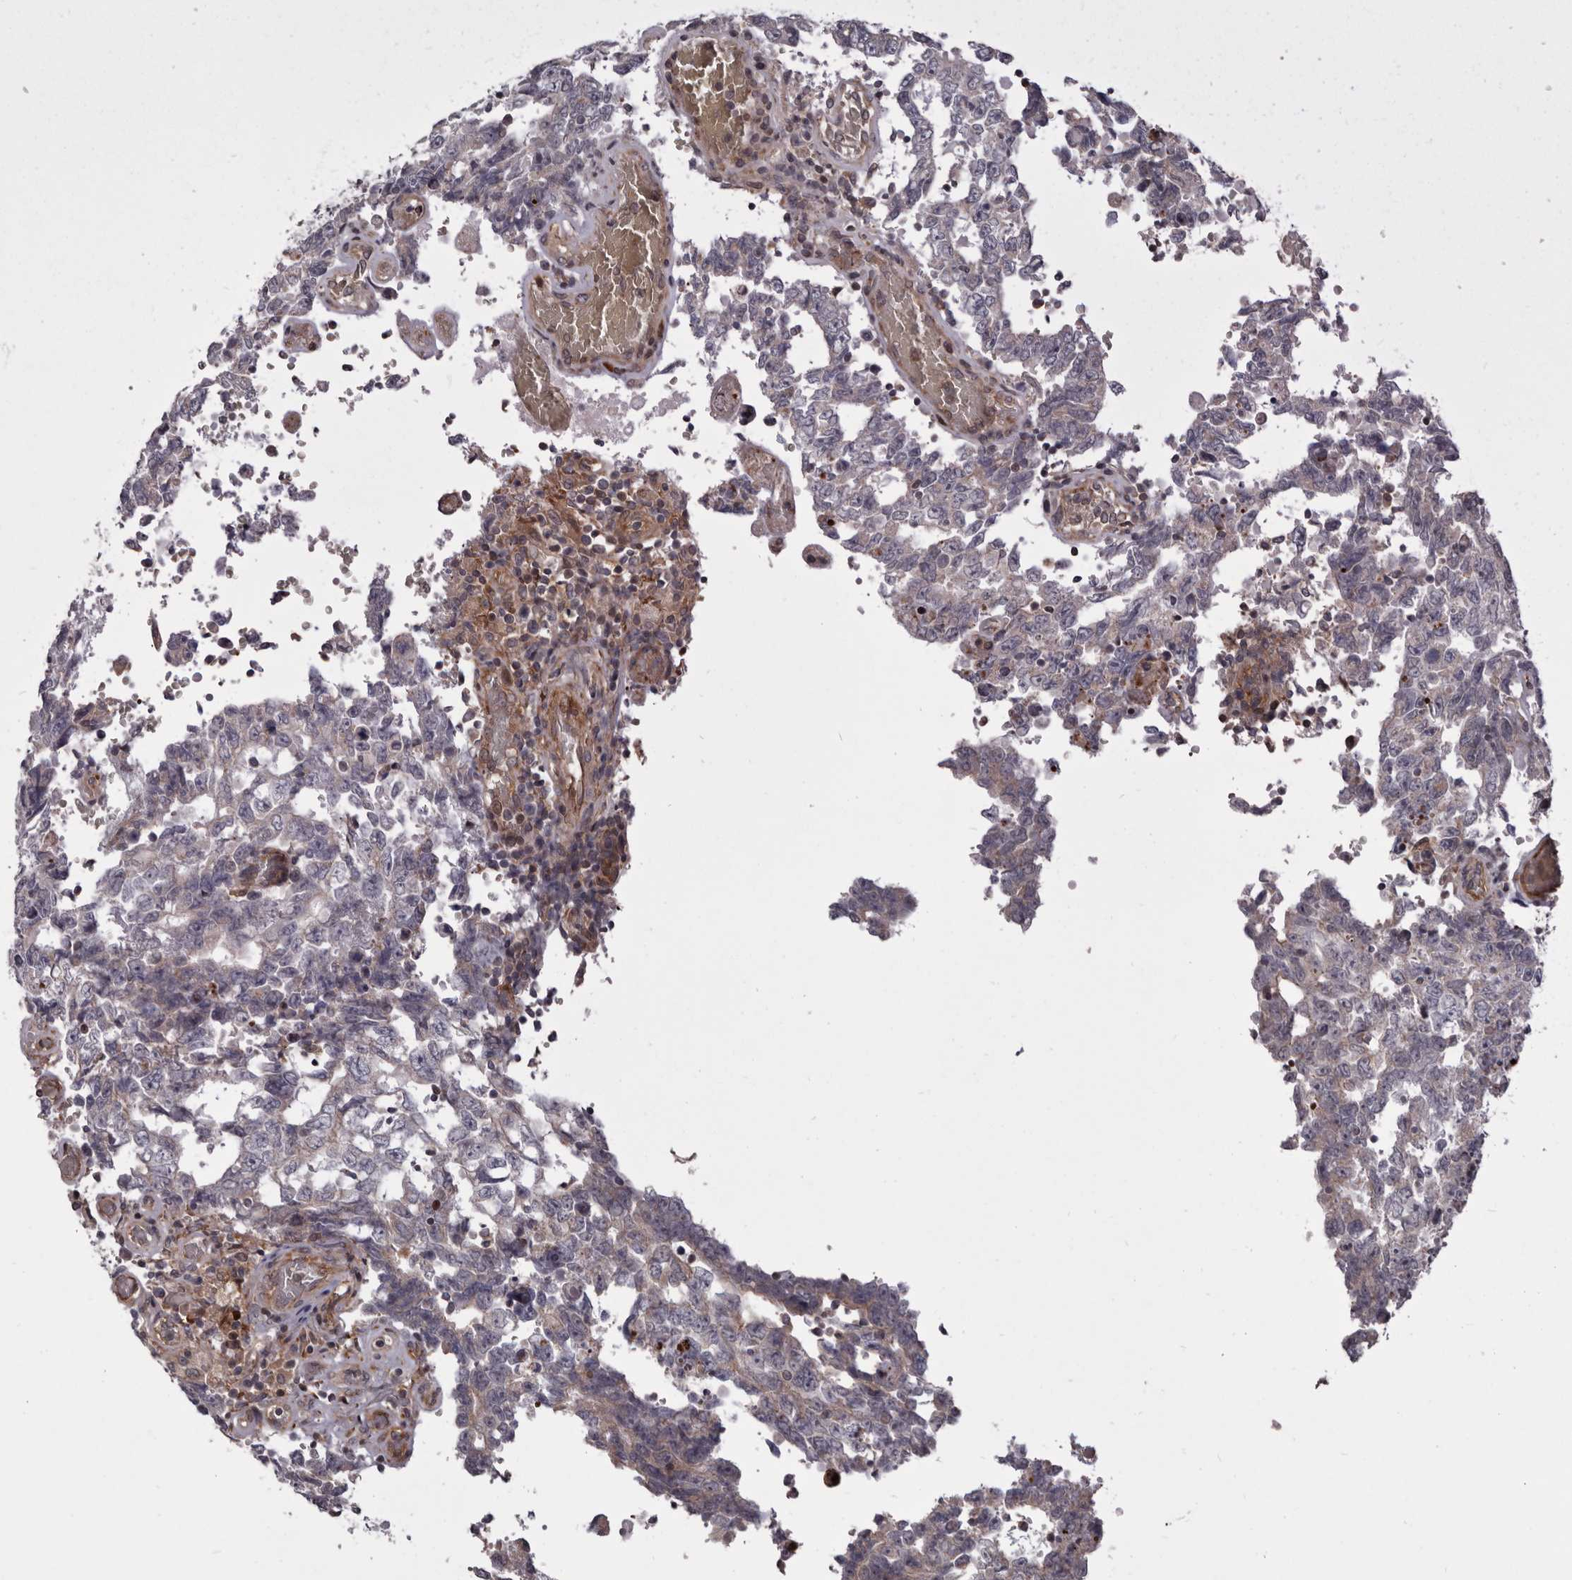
{"staining": {"intensity": "negative", "quantity": "none", "location": "none"}, "tissue": "testis cancer", "cell_type": "Tumor cells", "image_type": "cancer", "snomed": [{"axis": "morphology", "description": "Carcinoma, Embryonal, NOS"}, {"axis": "topography", "description": "Testis"}], "caption": "This is an immunohistochemistry micrograph of human testis cancer. There is no expression in tumor cells.", "gene": "FGFR4", "patient": {"sex": "male", "age": 26}}